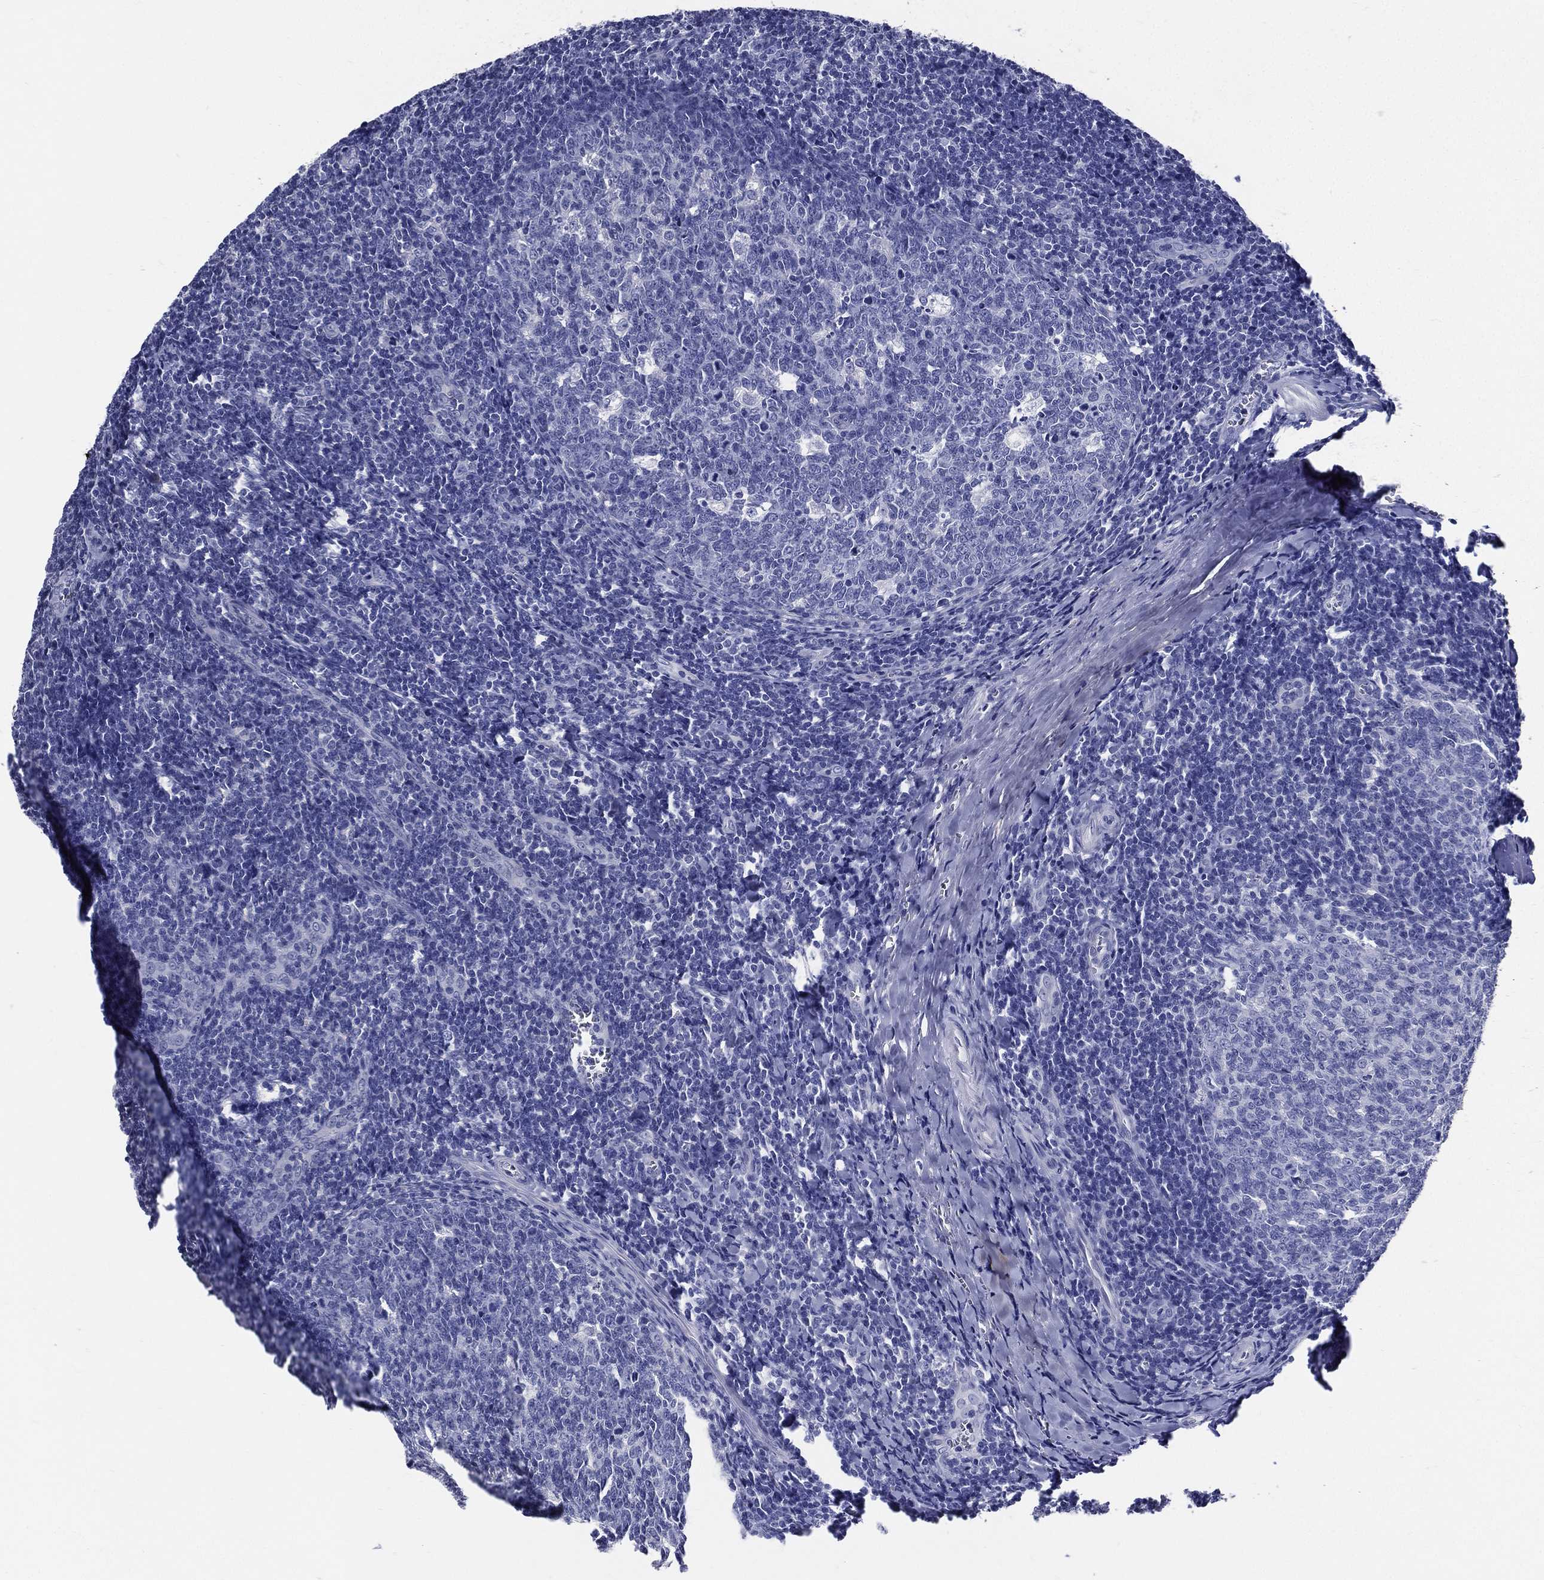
{"staining": {"intensity": "negative", "quantity": "none", "location": "none"}, "tissue": "tonsil", "cell_type": "Germinal center cells", "image_type": "normal", "snomed": [{"axis": "morphology", "description": "Normal tissue, NOS"}, {"axis": "topography", "description": "Tonsil"}], "caption": "Tonsil was stained to show a protein in brown. There is no significant positivity in germinal center cells. (Brightfield microscopy of DAB (3,3'-diaminobenzidine) immunohistochemistry at high magnification).", "gene": "DPYS", "patient": {"sex": "male", "age": 20}}